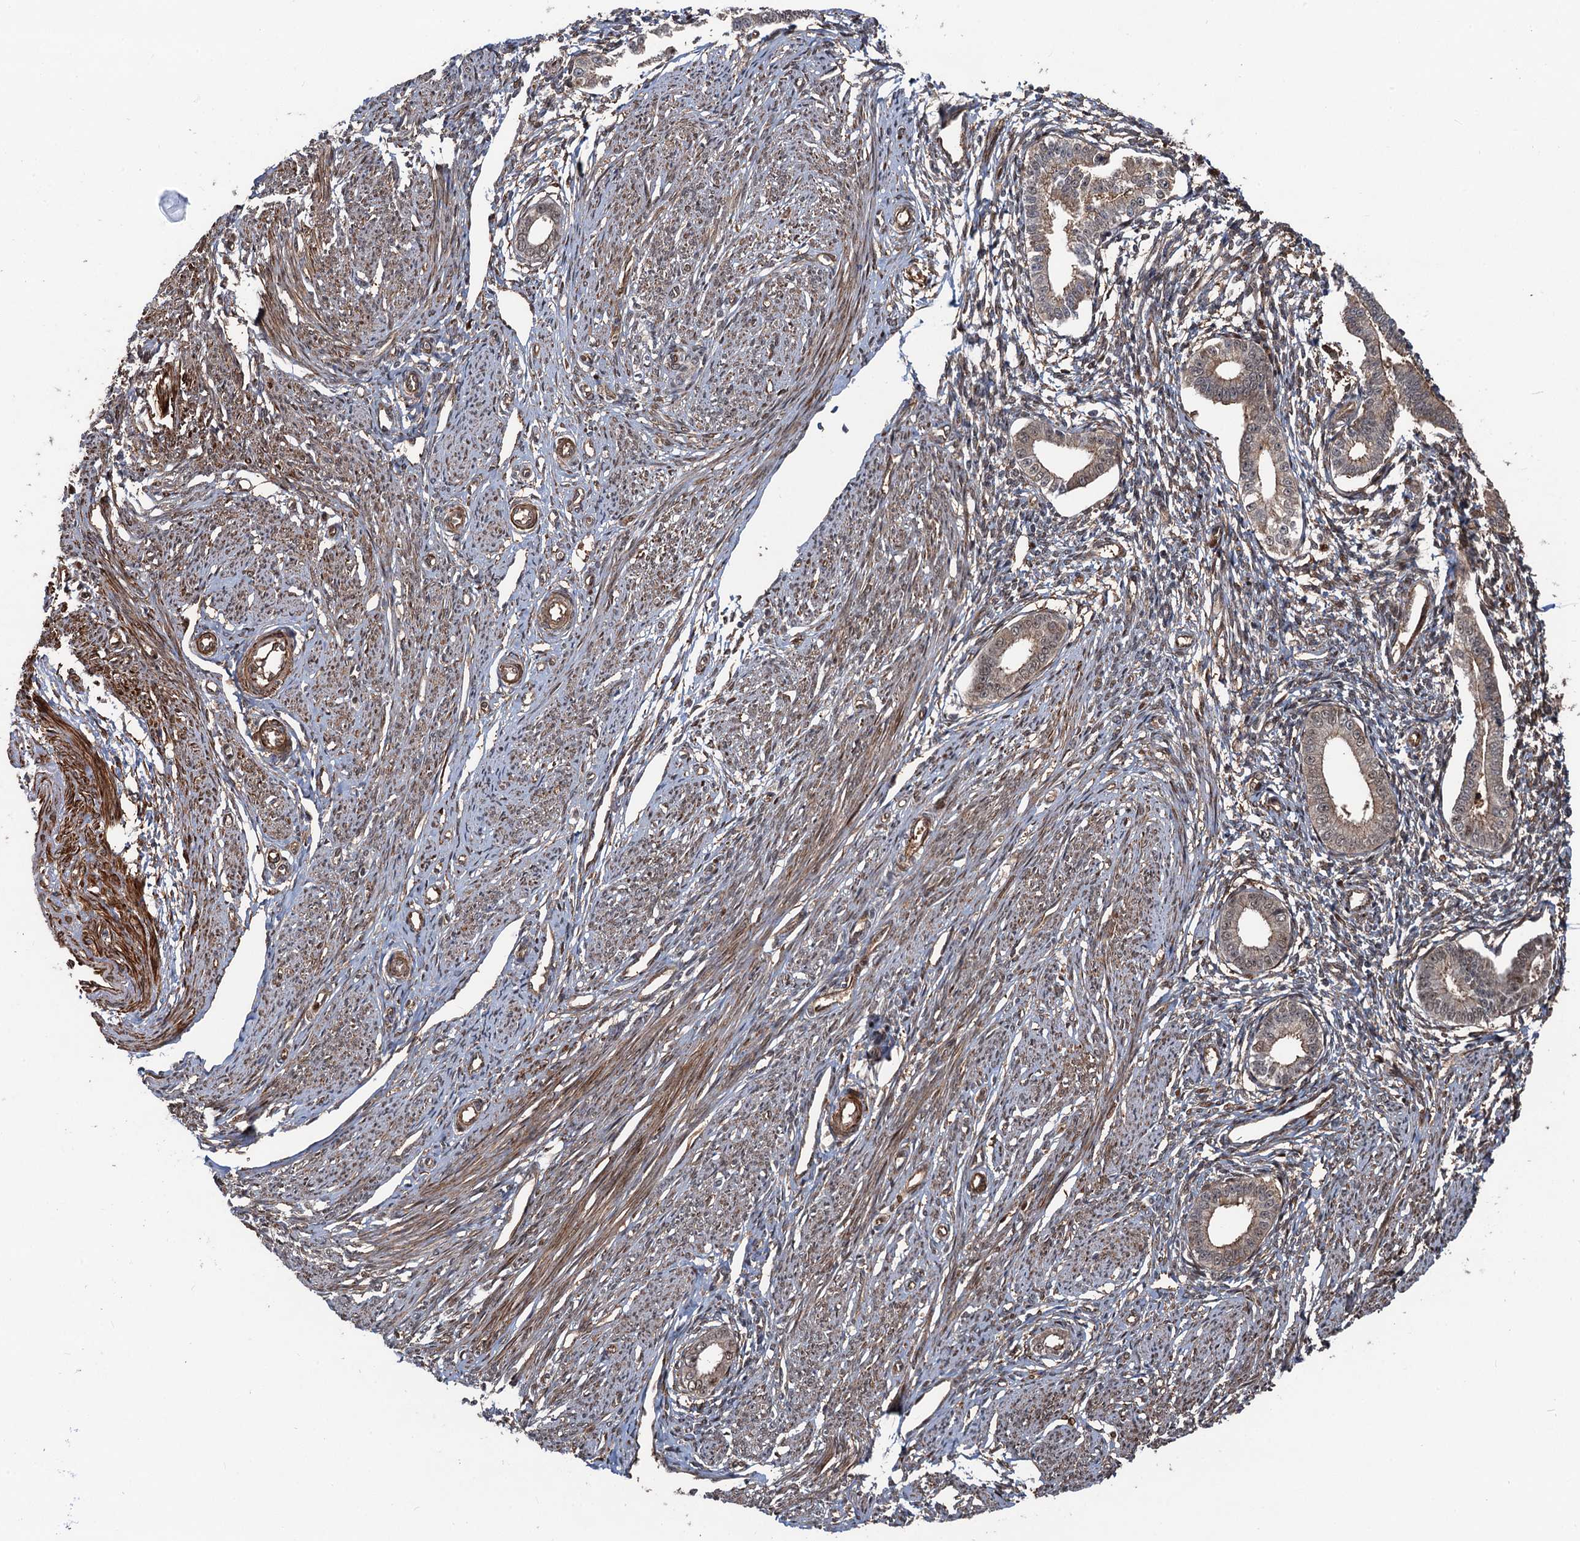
{"staining": {"intensity": "weak", "quantity": "25%-75%", "location": "cytoplasmic/membranous"}, "tissue": "endometrium", "cell_type": "Cells in endometrial stroma", "image_type": "normal", "snomed": [{"axis": "morphology", "description": "Normal tissue, NOS"}, {"axis": "topography", "description": "Endometrium"}], "caption": "A brown stain shows weak cytoplasmic/membranous staining of a protein in cells in endometrial stroma of unremarkable human endometrium. Ihc stains the protein in brown and the nuclei are stained blue.", "gene": "SNRNP25", "patient": {"sex": "female", "age": 56}}